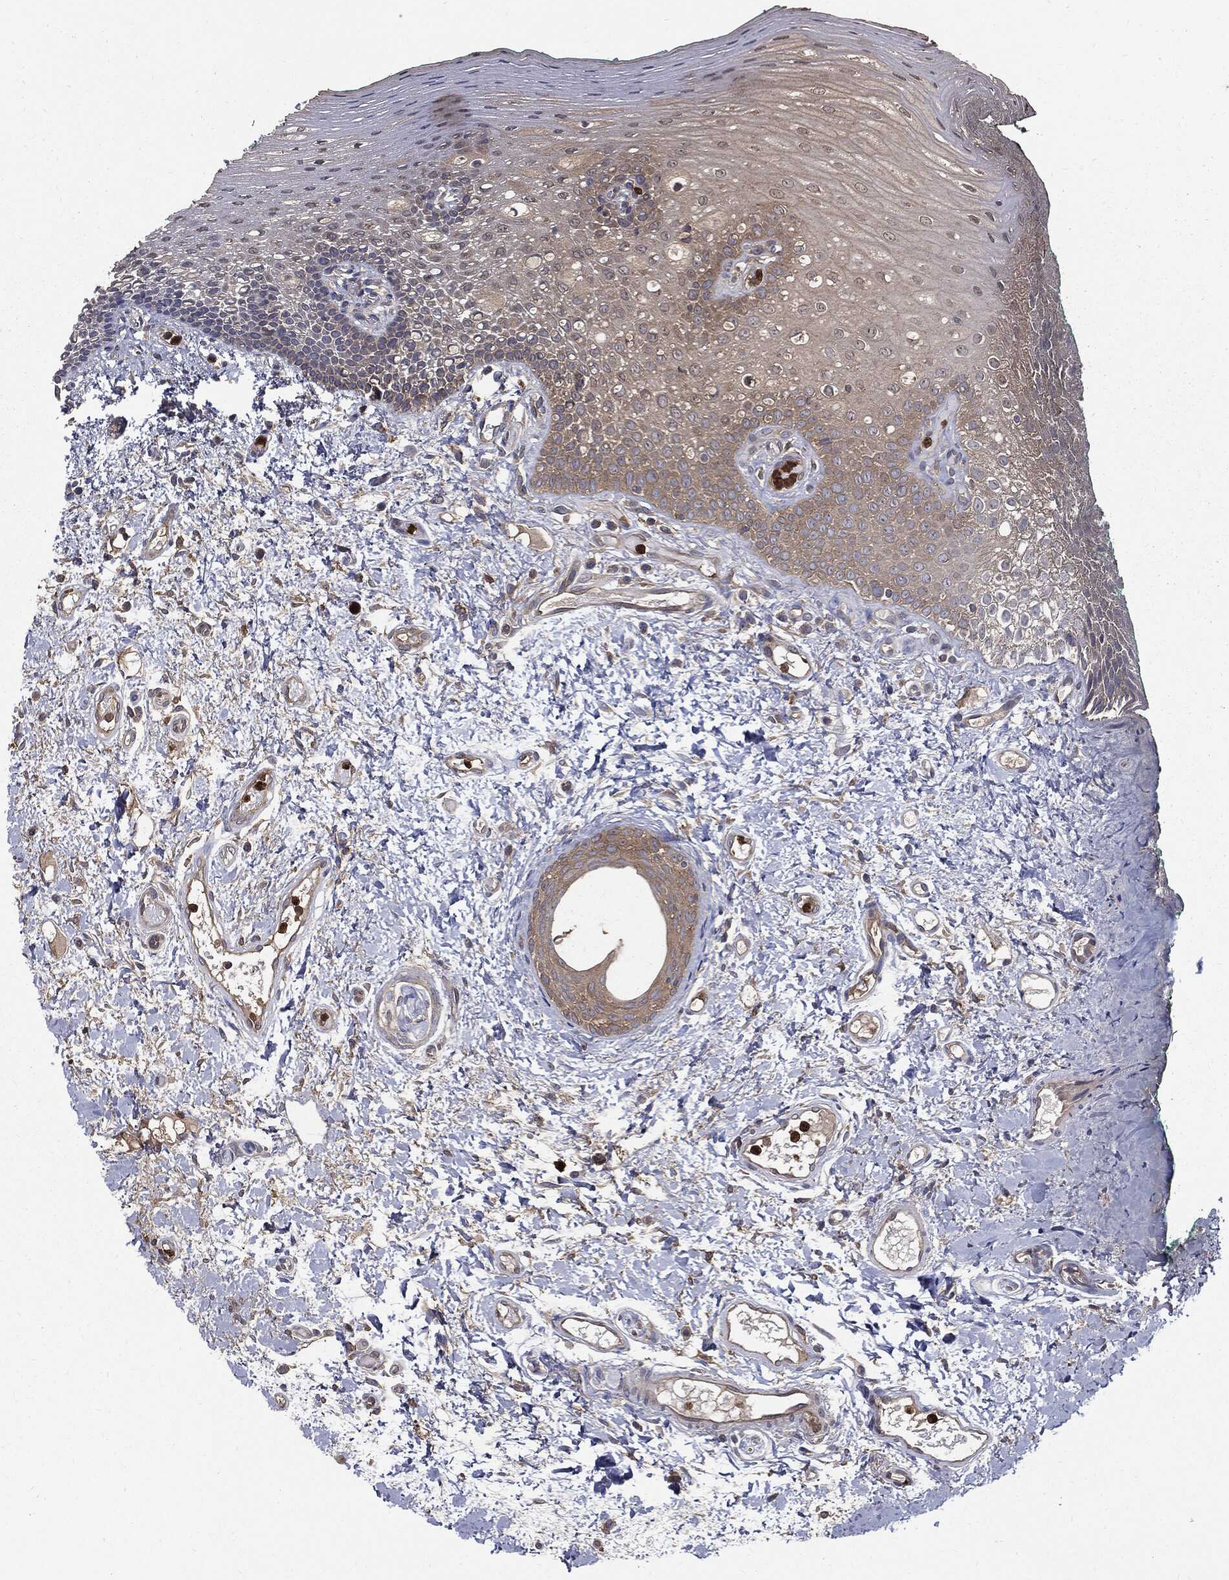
{"staining": {"intensity": "moderate", "quantity": "25%-75%", "location": "cytoplasmic/membranous"}, "tissue": "oral mucosa", "cell_type": "Squamous epithelial cells", "image_type": "normal", "snomed": [{"axis": "morphology", "description": "Normal tissue, NOS"}, {"axis": "topography", "description": "Oral tissue"}], "caption": "Squamous epithelial cells display medium levels of moderate cytoplasmic/membranous positivity in approximately 25%-75% of cells in unremarkable oral mucosa. The staining is performed using DAB brown chromogen to label protein expression. The nuclei are counter-stained blue using hematoxylin.", "gene": "PDCD6IP", "patient": {"sex": "female", "age": 83}}